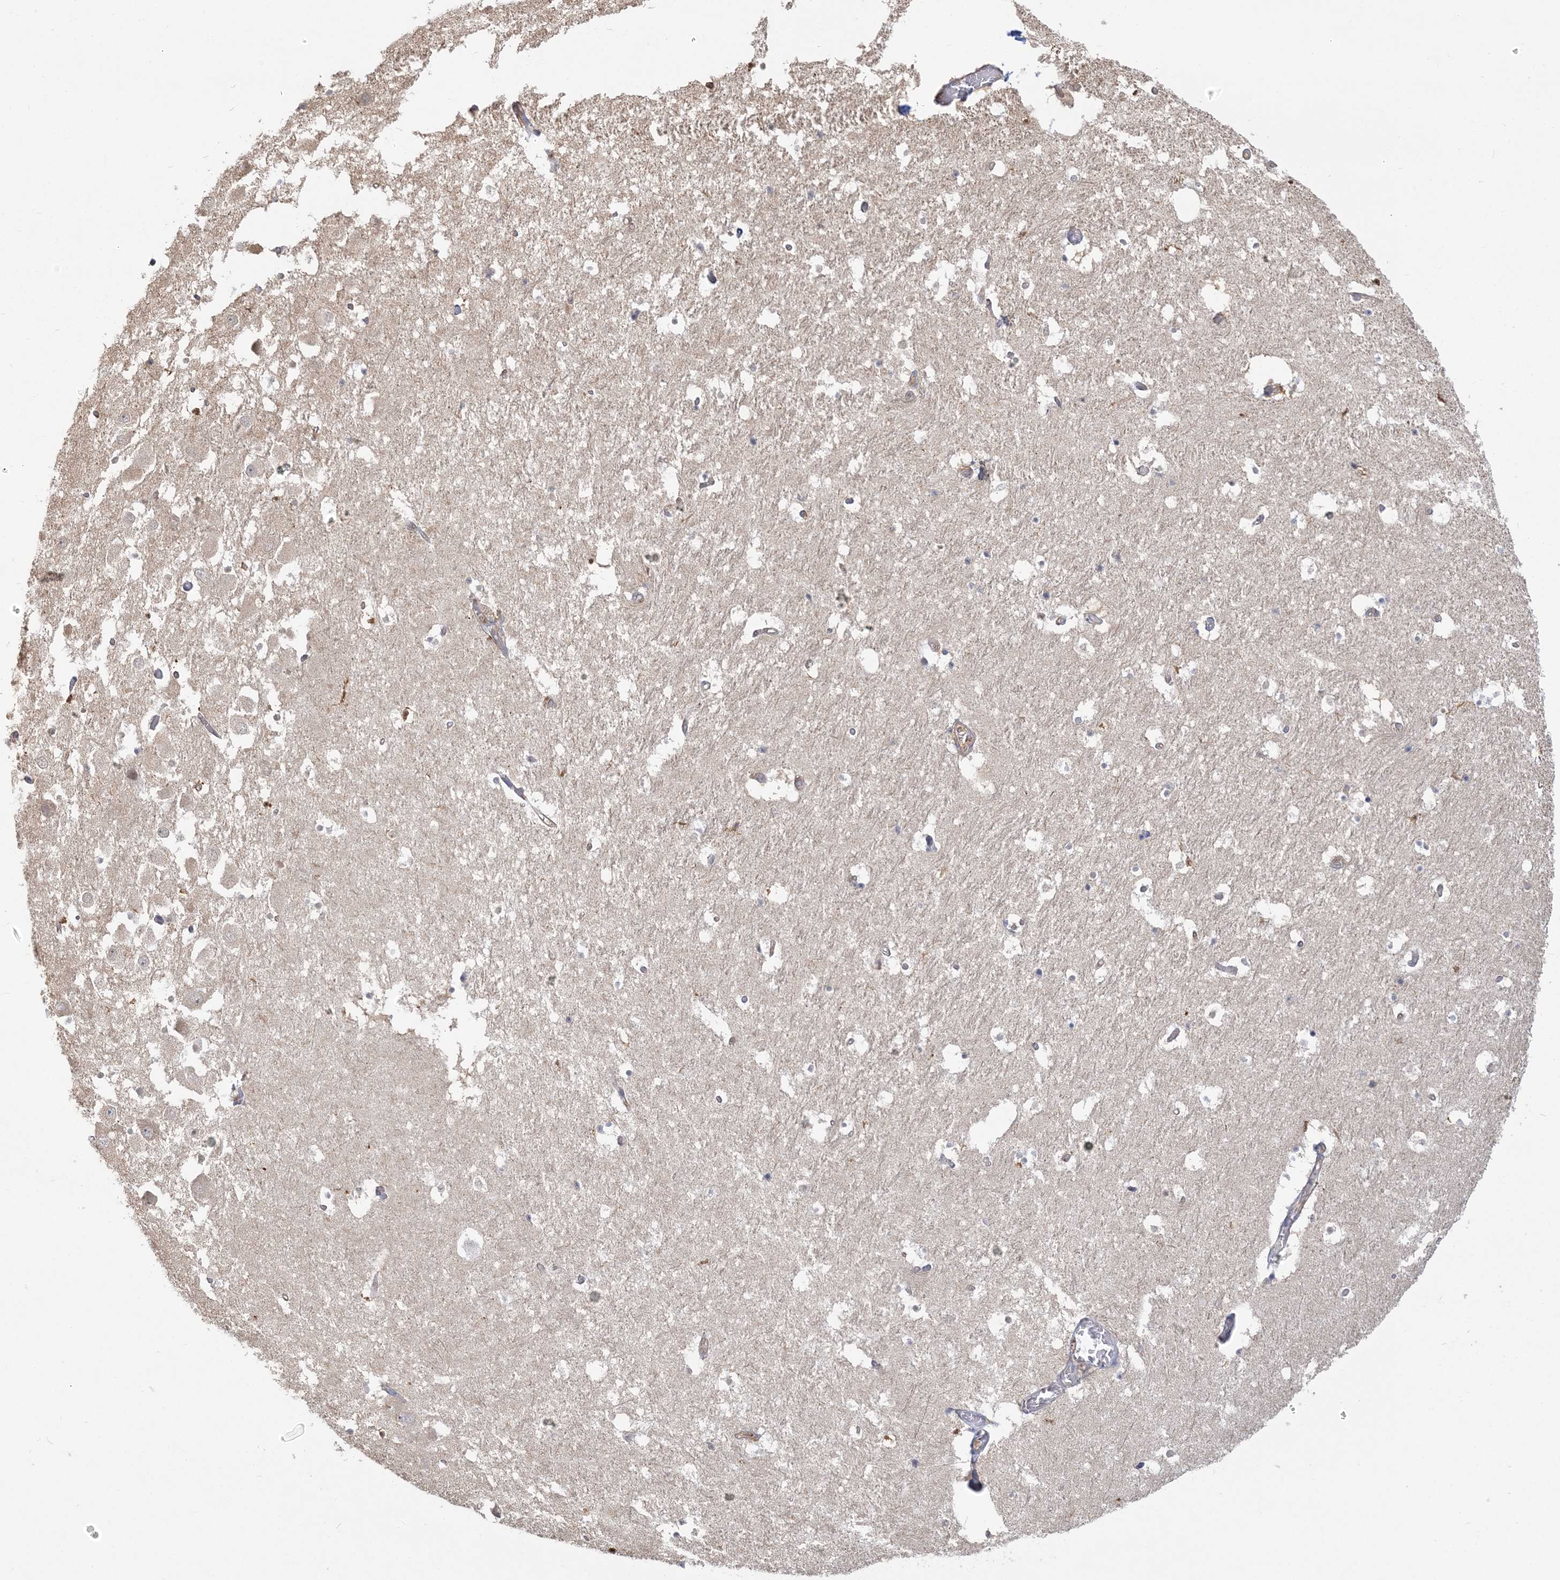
{"staining": {"intensity": "negative", "quantity": "none", "location": "none"}, "tissue": "hippocampus", "cell_type": "Glial cells", "image_type": "normal", "snomed": [{"axis": "morphology", "description": "Normal tissue, NOS"}, {"axis": "topography", "description": "Hippocampus"}], "caption": "Immunohistochemistry of unremarkable hippocampus shows no staining in glial cells. (DAB IHC with hematoxylin counter stain).", "gene": "ANKS1A", "patient": {"sex": "female", "age": 52}}